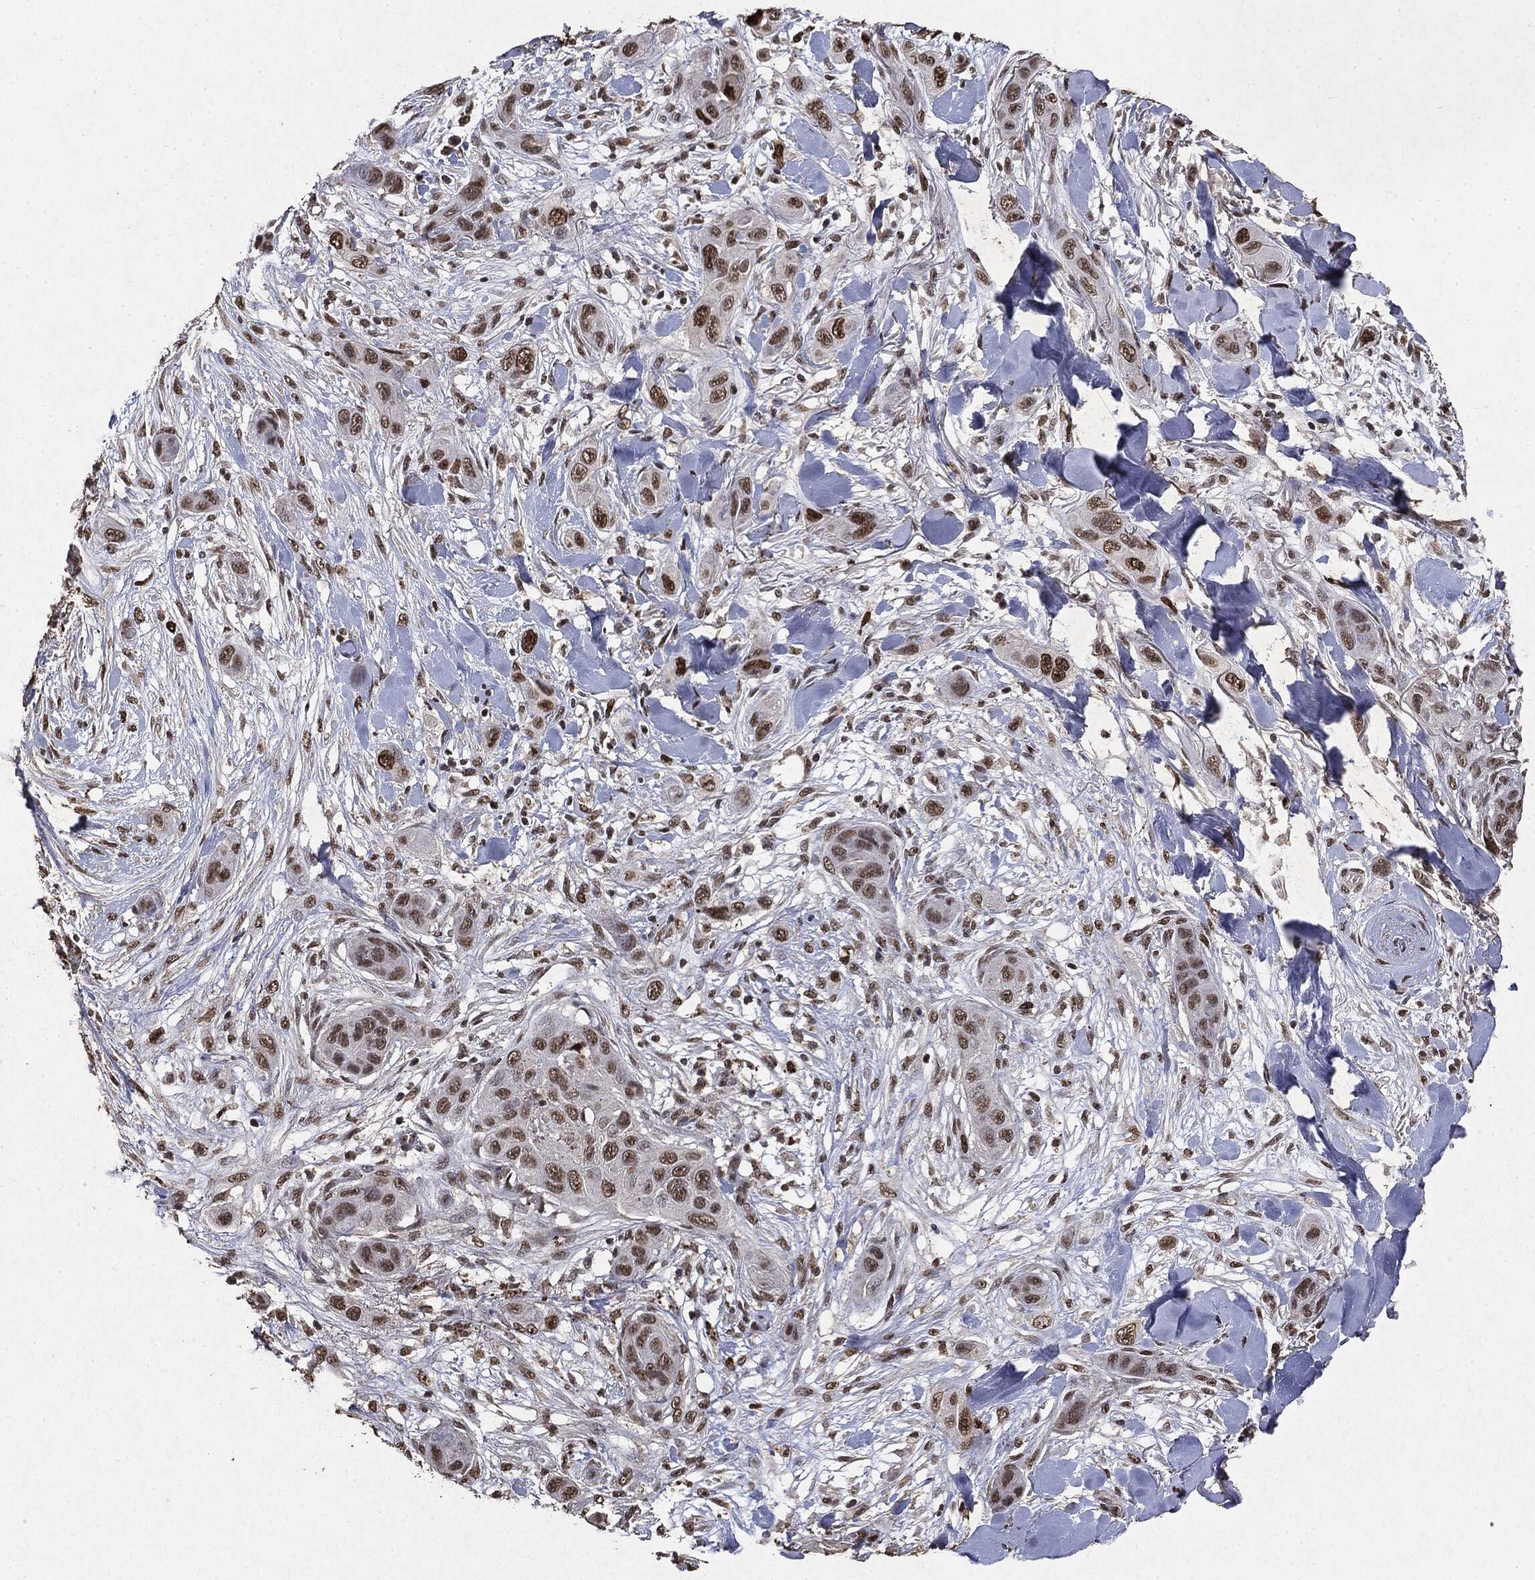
{"staining": {"intensity": "moderate", "quantity": ">75%", "location": "nuclear"}, "tissue": "skin cancer", "cell_type": "Tumor cells", "image_type": "cancer", "snomed": [{"axis": "morphology", "description": "Squamous cell carcinoma, NOS"}, {"axis": "topography", "description": "Skin"}], "caption": "High-magnification brightfield microscopy of skin squamous cell carcinoma stained with DAB (3,3'-diaminobenzidine) (brown) and counterstained with hematoxylin (blue). tumor cells exhibit moderate nuclear expression is appreciated in about>75% of cells.", "gene": "RAD18", "patient": {"sex": "male", "age": 78}}